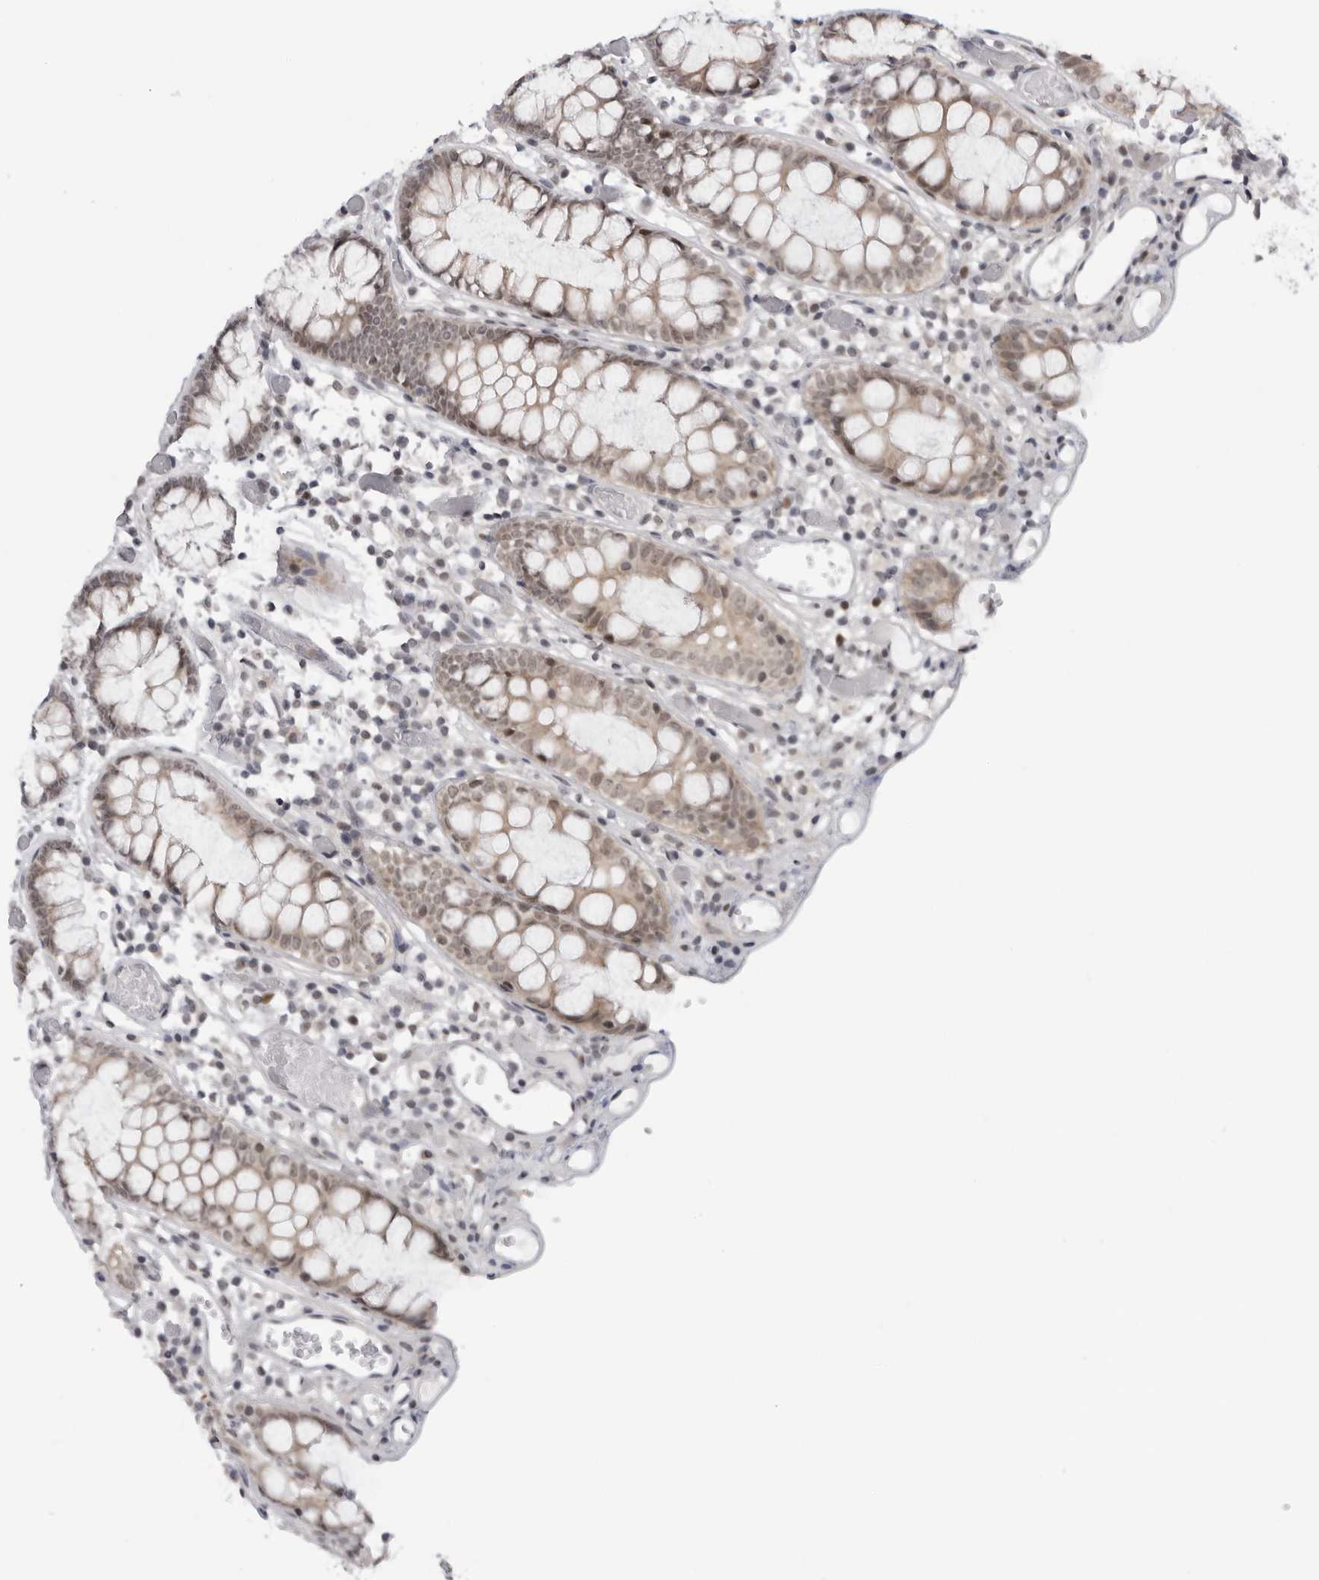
{"staining": {"intensity": "weak", "quantity": "25%-75%", "location": "nuclear"}, "tissue": "colon", "cell_type": "Endothelial cells", "image_type": "normal", "snomed": [{"axis": "morphology", "description": "Normal tissue, NOS"}, {"axis": "topography", "description": "Colon"}], "caption": "A low amount of weak nuclear positivity is present in approximately 25%-75% of endothelial cells in benign colon.", "gene": "ALPK2", "patient": {"sex": "male", "age": 14}}